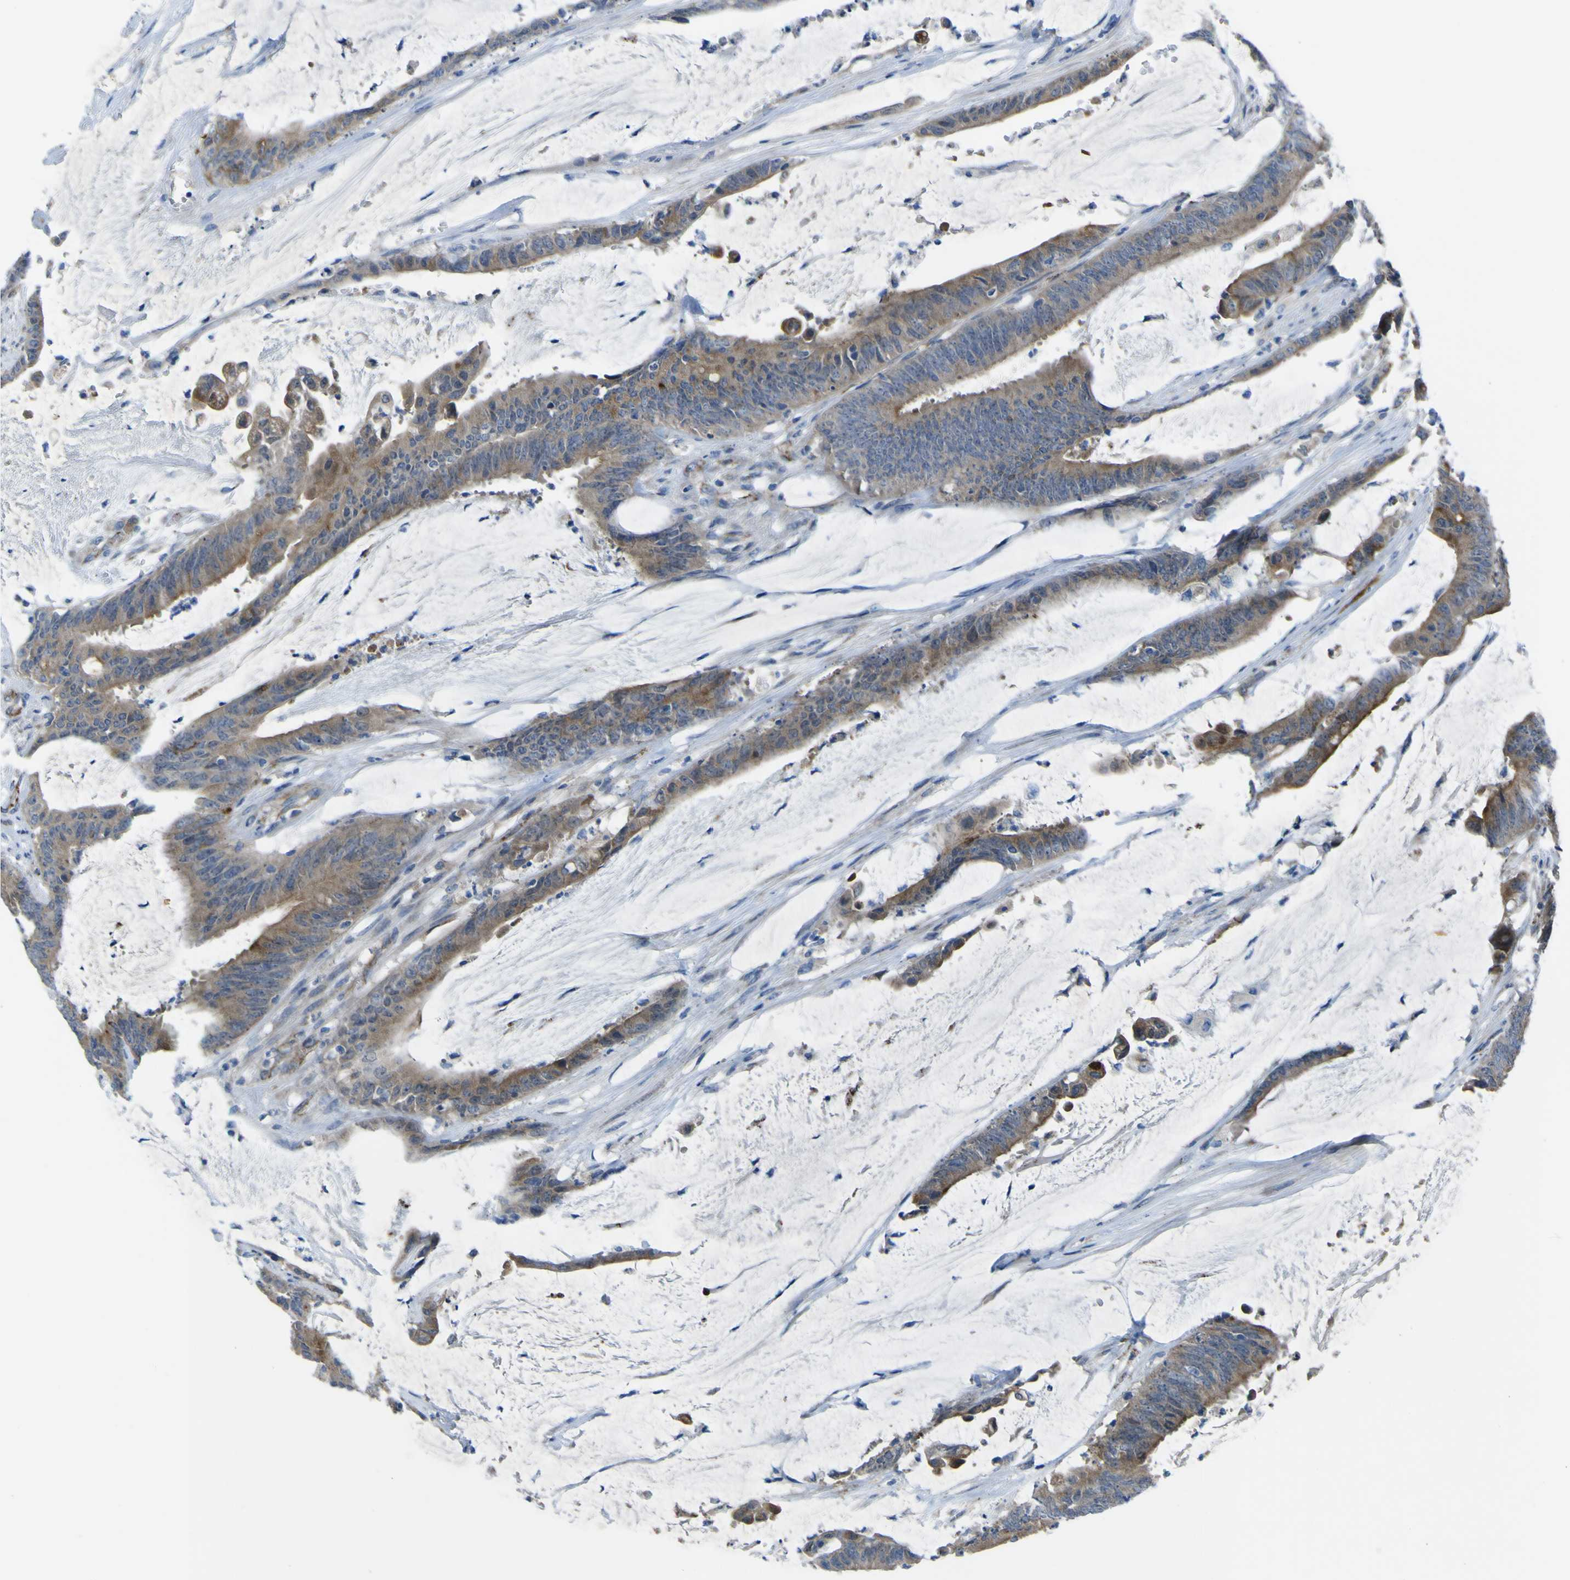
{"staining": {"intensity": "moderate", "quantity": ">75%", "location": "cytoplasmic/membranous"}, "tissue": "colorectal cancer", "cell_type": "Tumor cells", "image_type": "cancer", "snomed": [{"axis": "morphology", "description": "Adenocarcinoma, NOS"}, {"axis": "topography", "description": "Rectum"}], "caption": "The histopathology image shows a brown stain indicating the presence of a protein in the cytoplasmic/membranous of tumor cells in colorectal adenocarcinoma. The protein is stained brown, and the nuclei are stained in blue (DAB (3,3'-diaminobenzidine) IHC with brightfield microscopy, high magnification).", "gene": "CST3", "patient": {"sex": "female", "age": 66}}